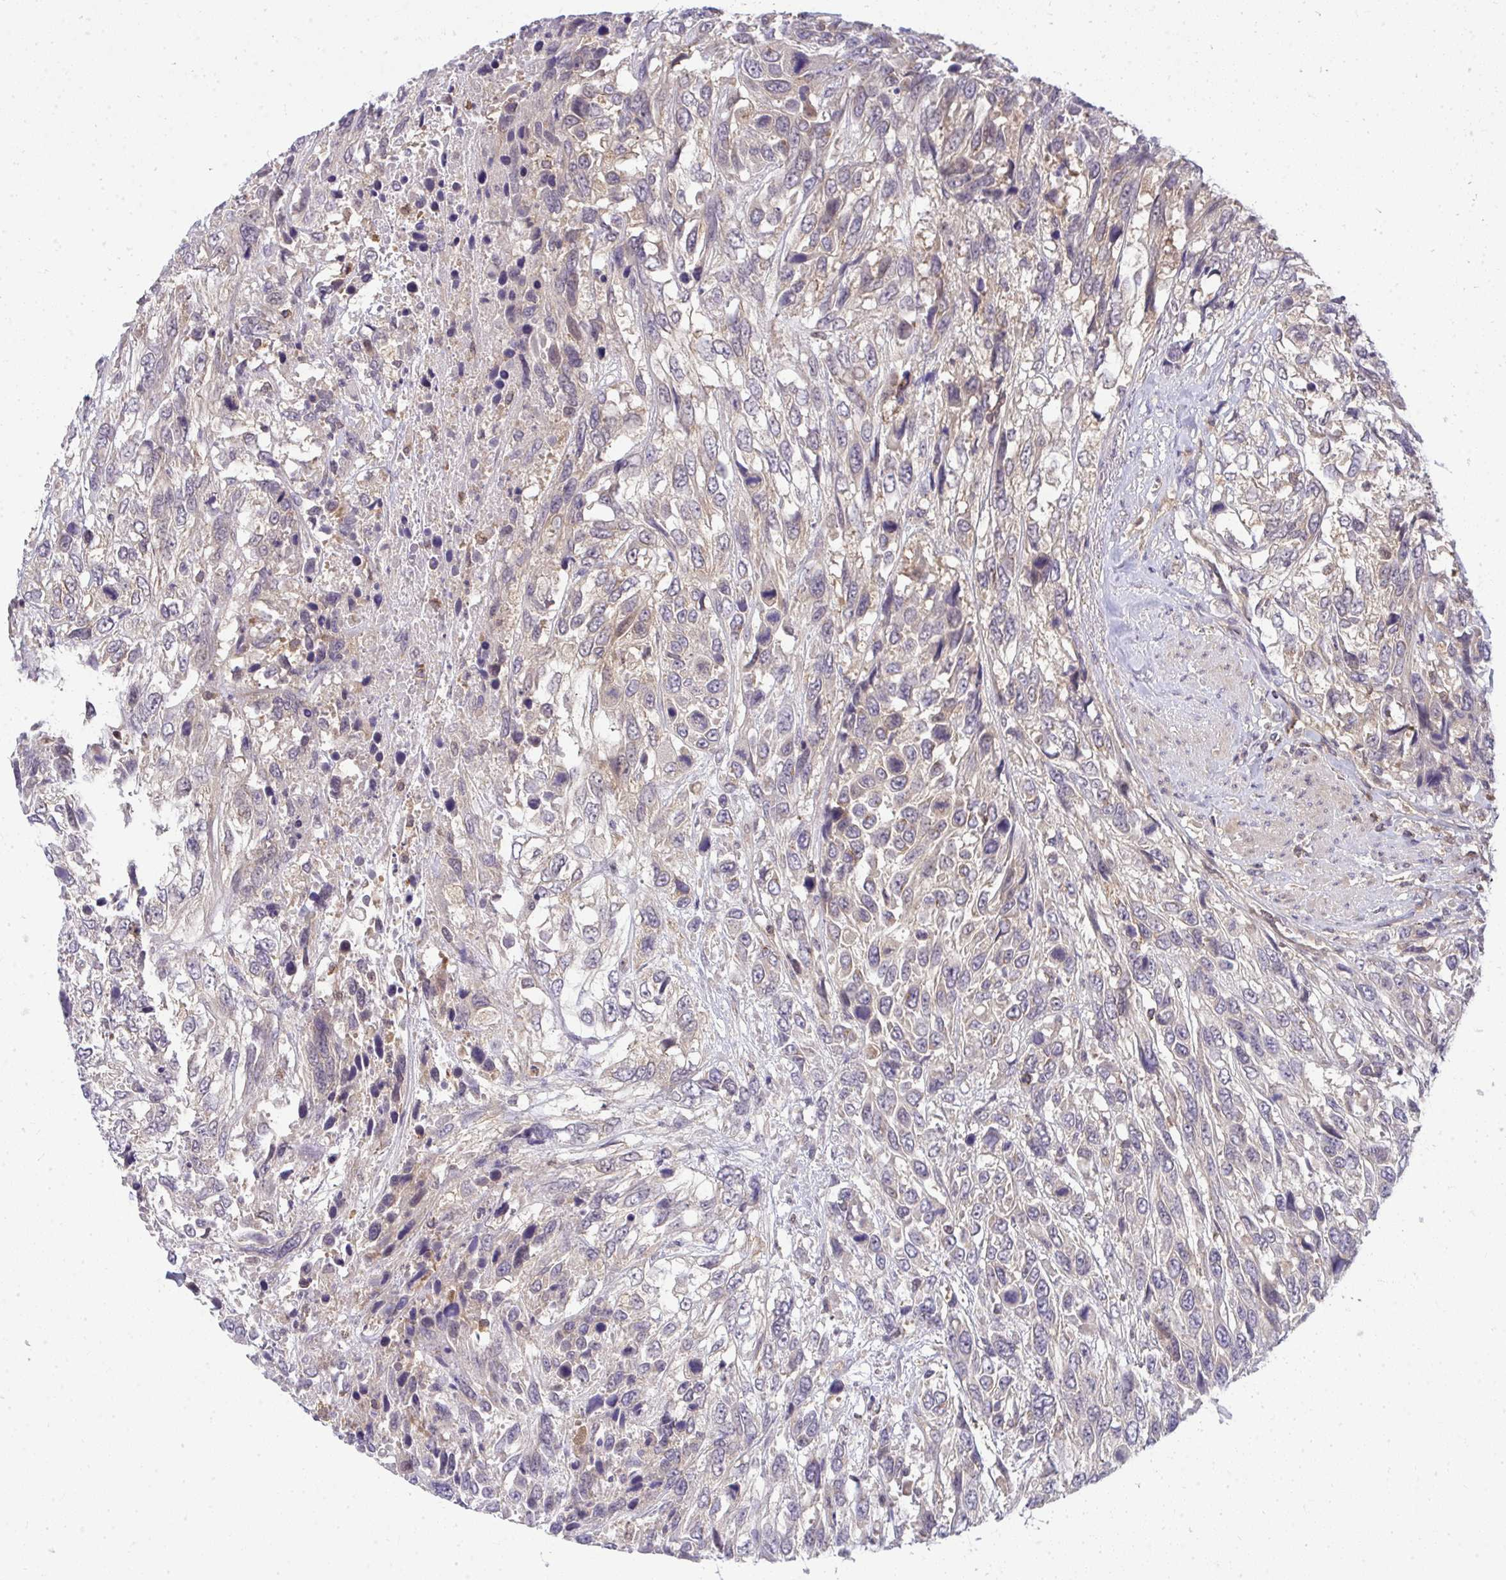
{"staining": {"intensity": "negative", "quantity": "none", "location": "none"}, "tissue": "urothelial cancer", "cell_type": "Tumor cells", "image_type": "cancer", "snomed": [{"axis": "morphology", "description": "Urothelial carcinoma, High grade"}, {"axis": "topography", "description": "Urinary bladder"}], "caption": "Histopathology image shows no protein expression in tumor cells of urothelial cancer tissue. (Brightfield microscopy of DAB (3,3'-diaminobenzidine) immunohistochemistry (IHC) at high magnification).", "gene": "HDHD2", "patient": {"sex": "female", "age": 70}}